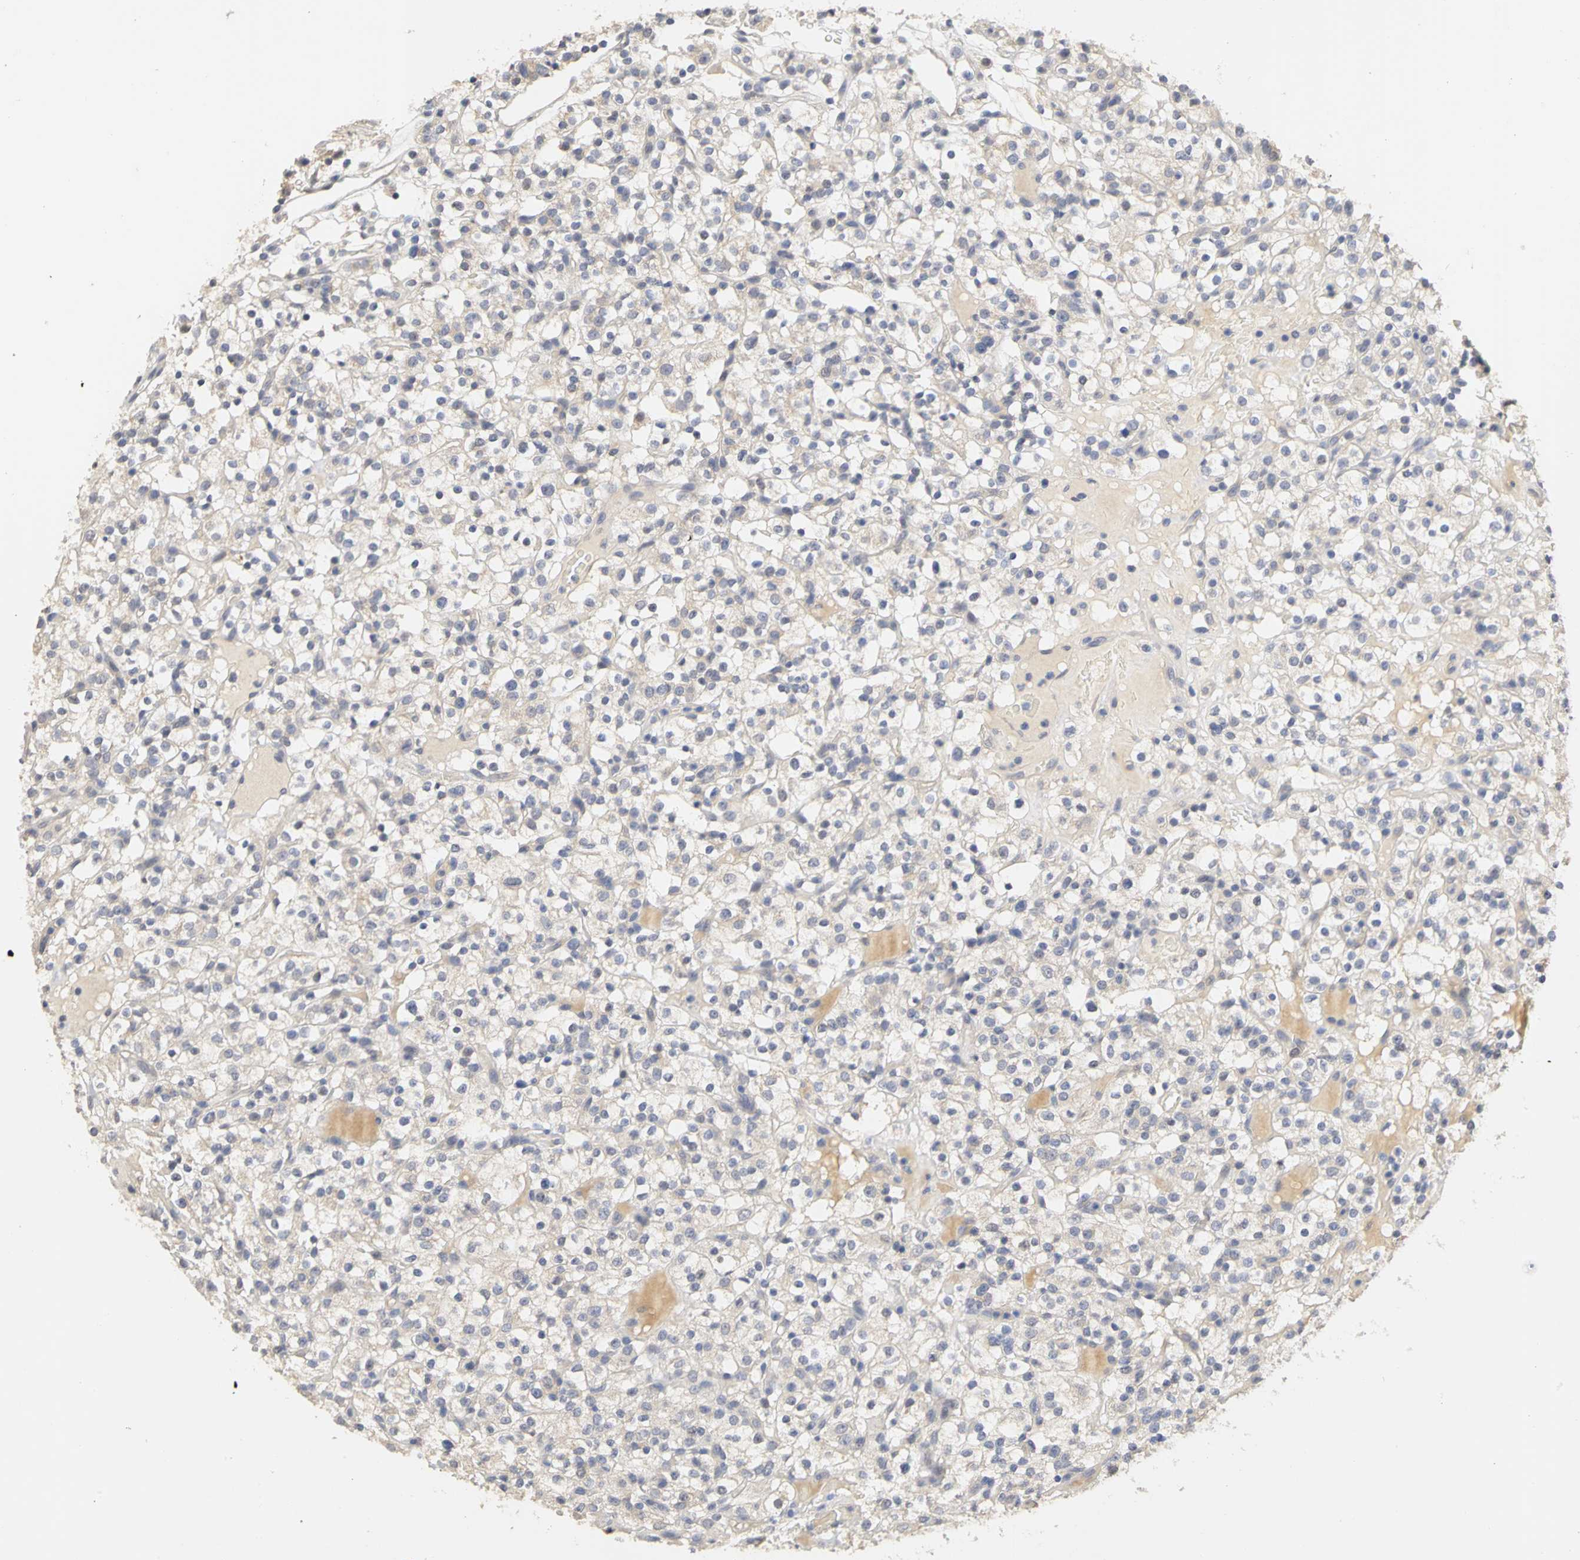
{"staining": {"intensity": "negative", "quantity": "none", "location": "none"}, "tissue": "renal cancer", "cell_type": "Tumor cells", "image_type": "cancer", "snomed": [{"axis": "morphology", "description": "Normal tissue, NOS"}, {"axis": "morphology", "description": "Adenocarcinoma, NOS"}, {"axis": "topography", "description": "Kidney"}], "caption": "A high-resolution photomicrograph shows immunohistochemistry staining of renal cancer (adenocarcinoma), which demonstrates no significant staining in tumor cells.", "gene": "PGR", "patient": {"sex": "female", "age": 72}}